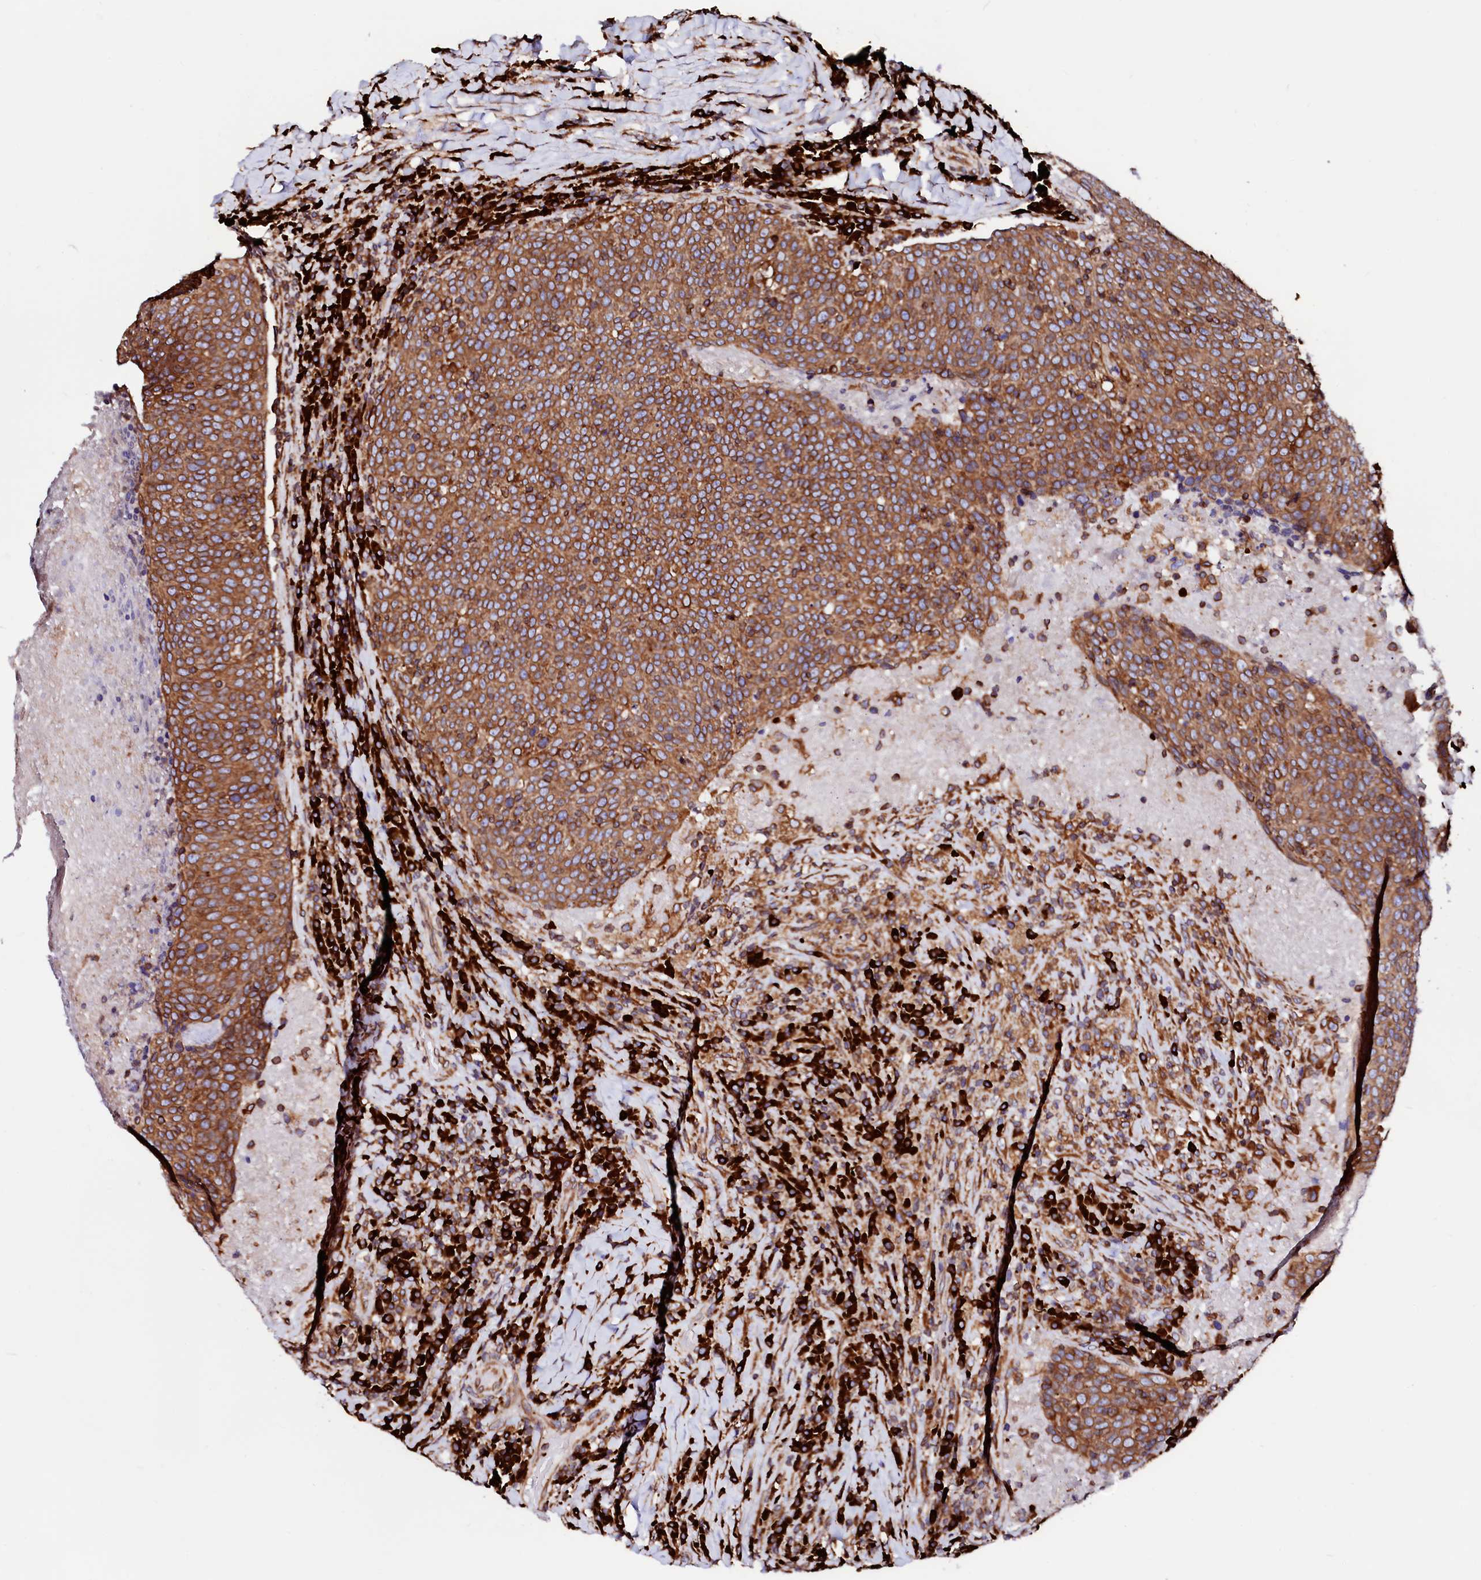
{"staining": {"intensity": "strong", "quantity": ">75%", "location": "cytoplasmic/membranous"}, "tissue": "head and neck cancer", "cell_type": "Tumor cells", "image_type": "cancer", "snomed": [{"axis": "morphology", "description": "Squamous cell carcinoma, NOS"}, {"axis": "morphology", "description": "Squamous cell carcinoma, metastatic, NOS"}, {"axis": "topography", "description": "Lymph node"}, {"axis": "topography", "description": "Head-Neck"}], "caption": "Protein analysis of head and neck squamous cell carcinoma tissue shows strong cytoplasmic/membranous positivity in approximately >75% of tumor cells.", "gene": "DERL1", "patient": {"sex": "male", "age": 62}}